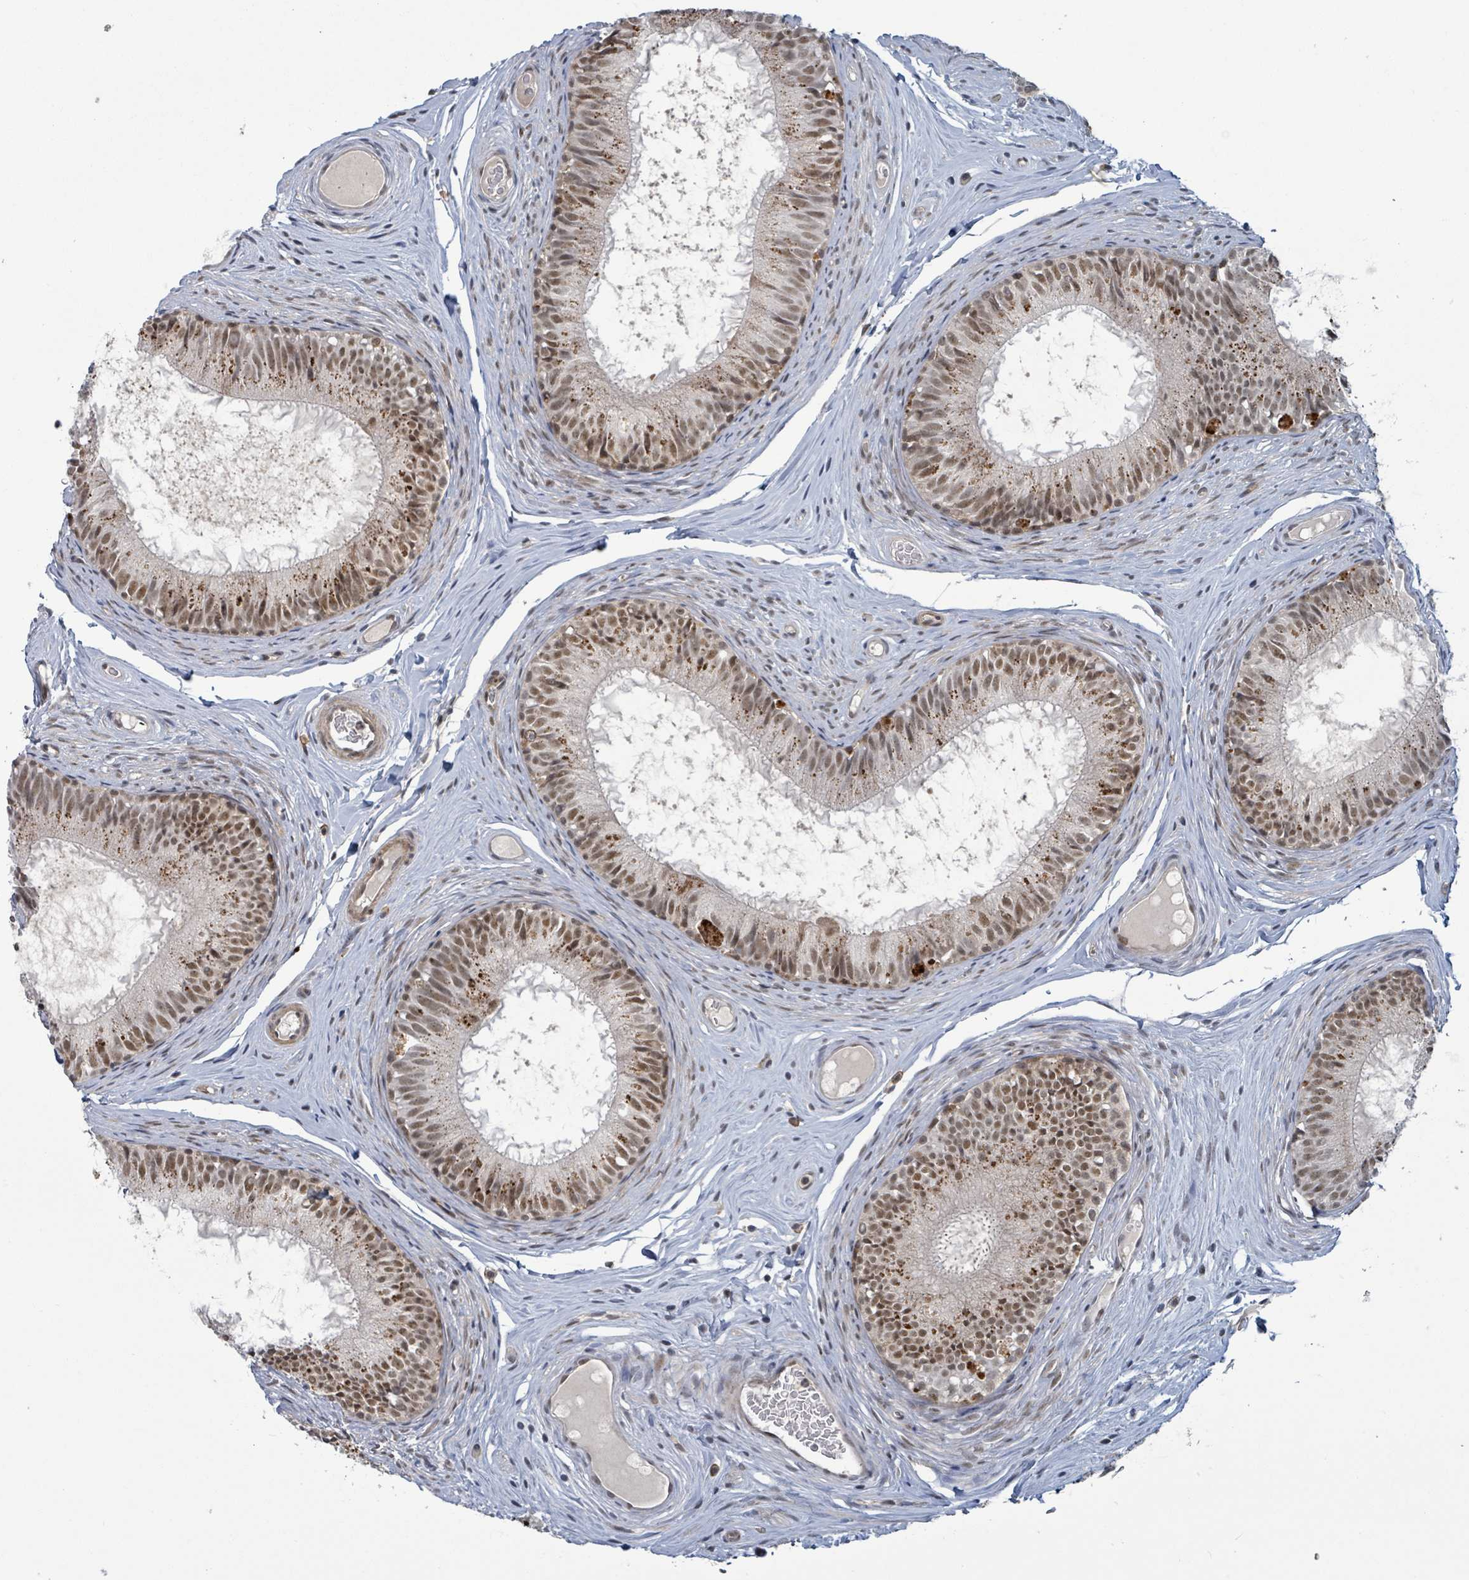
{"staining": {"intensity": "moderate", "quantity": ">75%", "location": "cytoplasmic/membranous,nuclear"}, "tissue": "epididymis", "cell_type": "Glandular cells", "image_type": "normal", "snomed": [{"axis": "morphology", "description": "Normal tissue, NOS"}, {"axis": "topography", "description": "Epididymis"}], "caption": "Protein expression analysis of unremarkable epididymis demonstrates moderate cytoplasmic/membranous,nuclear staining in about >75% of glandular cells.", "gene": "GTF3C1", "patient": {"sex": "male", "age": 25}}